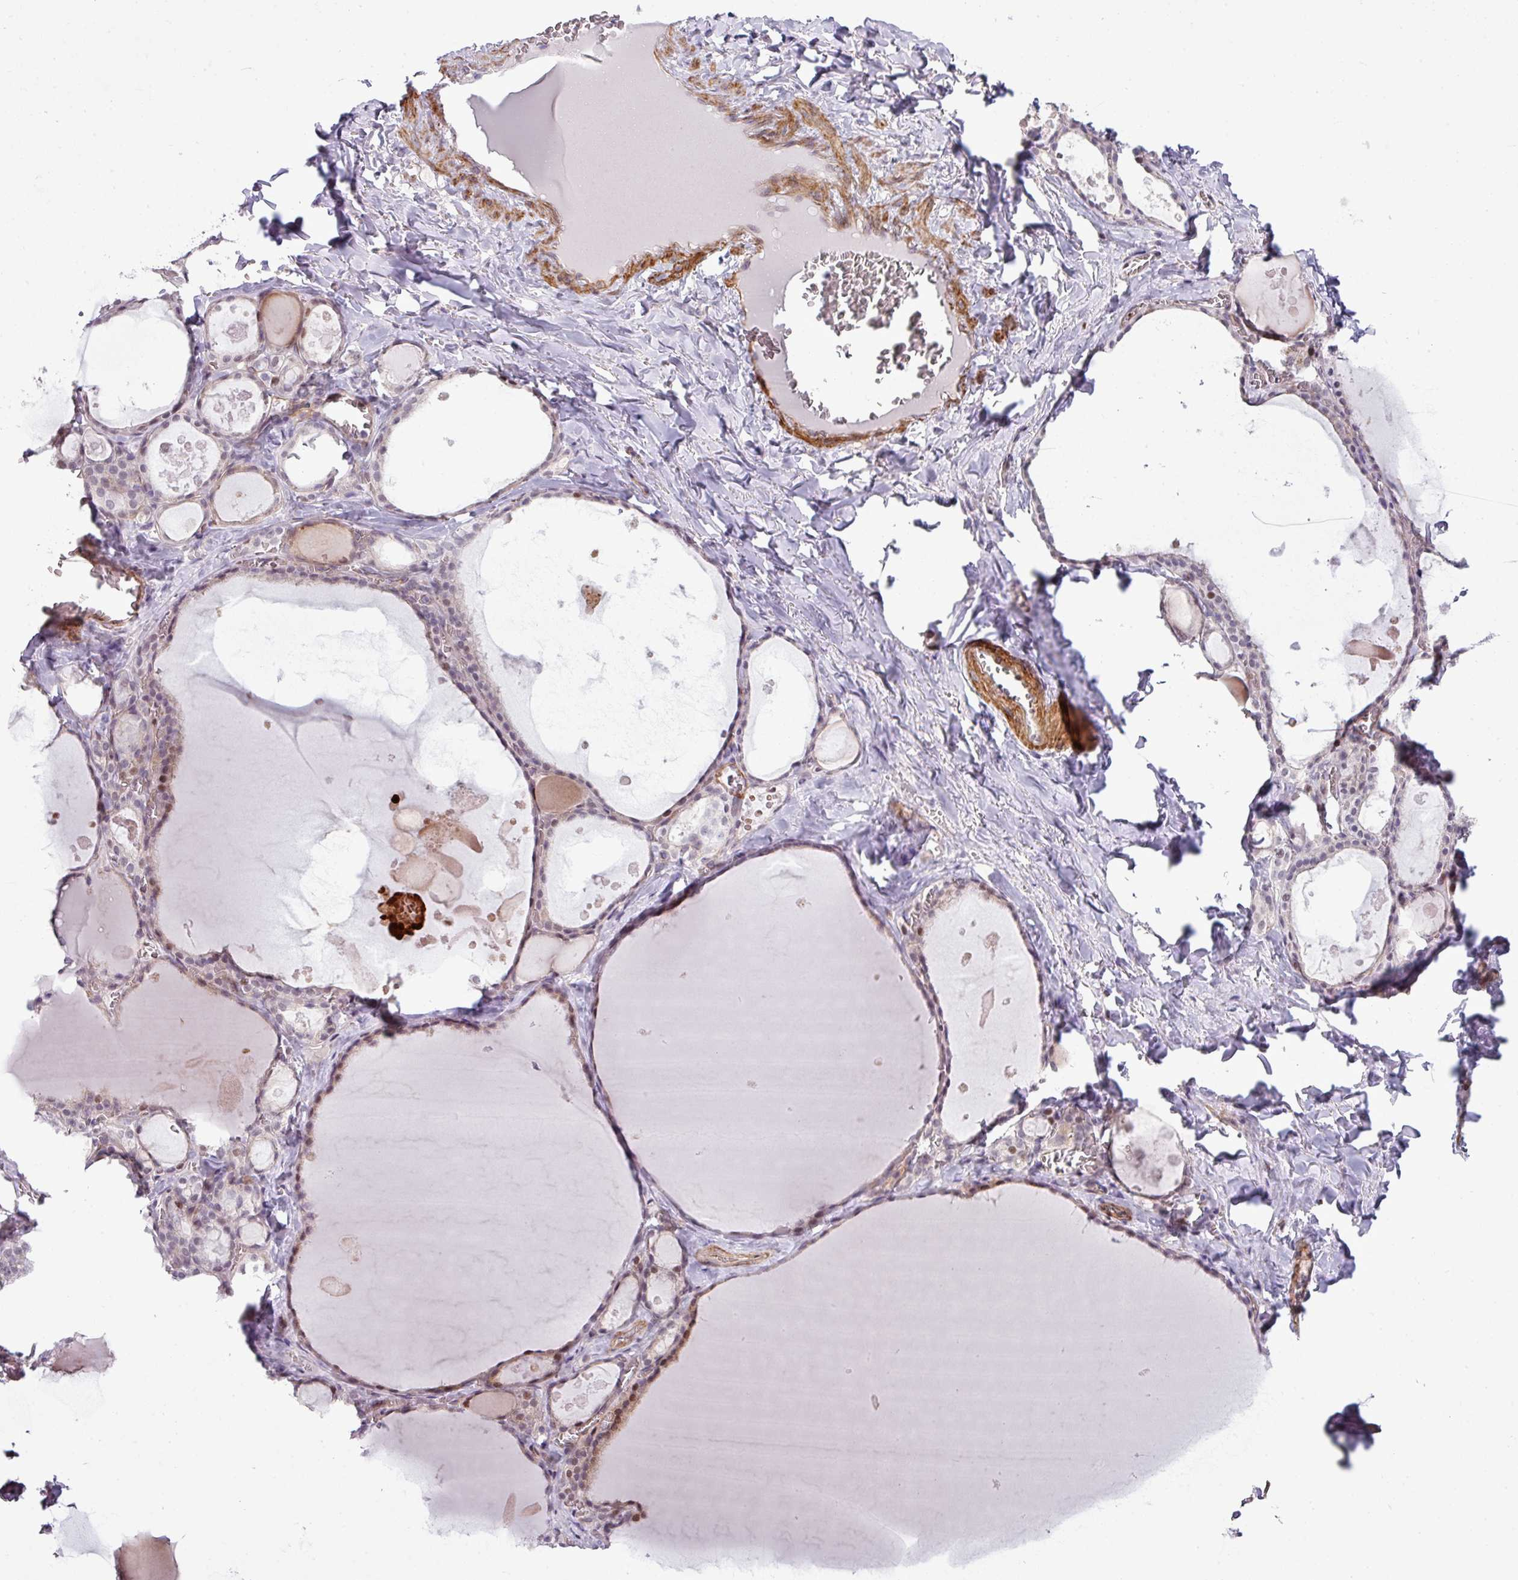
{"staining": {"intensity": "moderate", "quantity": "25%-75%", "location": "nuclear"}, "tissue": "thyroid gland", "cell_type": "Glandular cells", "image_type": "normal", "snomed": [{"axis": "morphology", "description": "Normal tissue, NOS"}, {"axis": "topography", "description": "Thyroid gland"}], "caption": "Glandular cells demonstrate moderate nuclear positivity in about 25%-75% of cells in benign thyroid gland. (brown staining indicates protein expression, while blue staining denotes nuclei).", "gene": "ZNF688", "patient": {"sex": "male", "age": 56}}